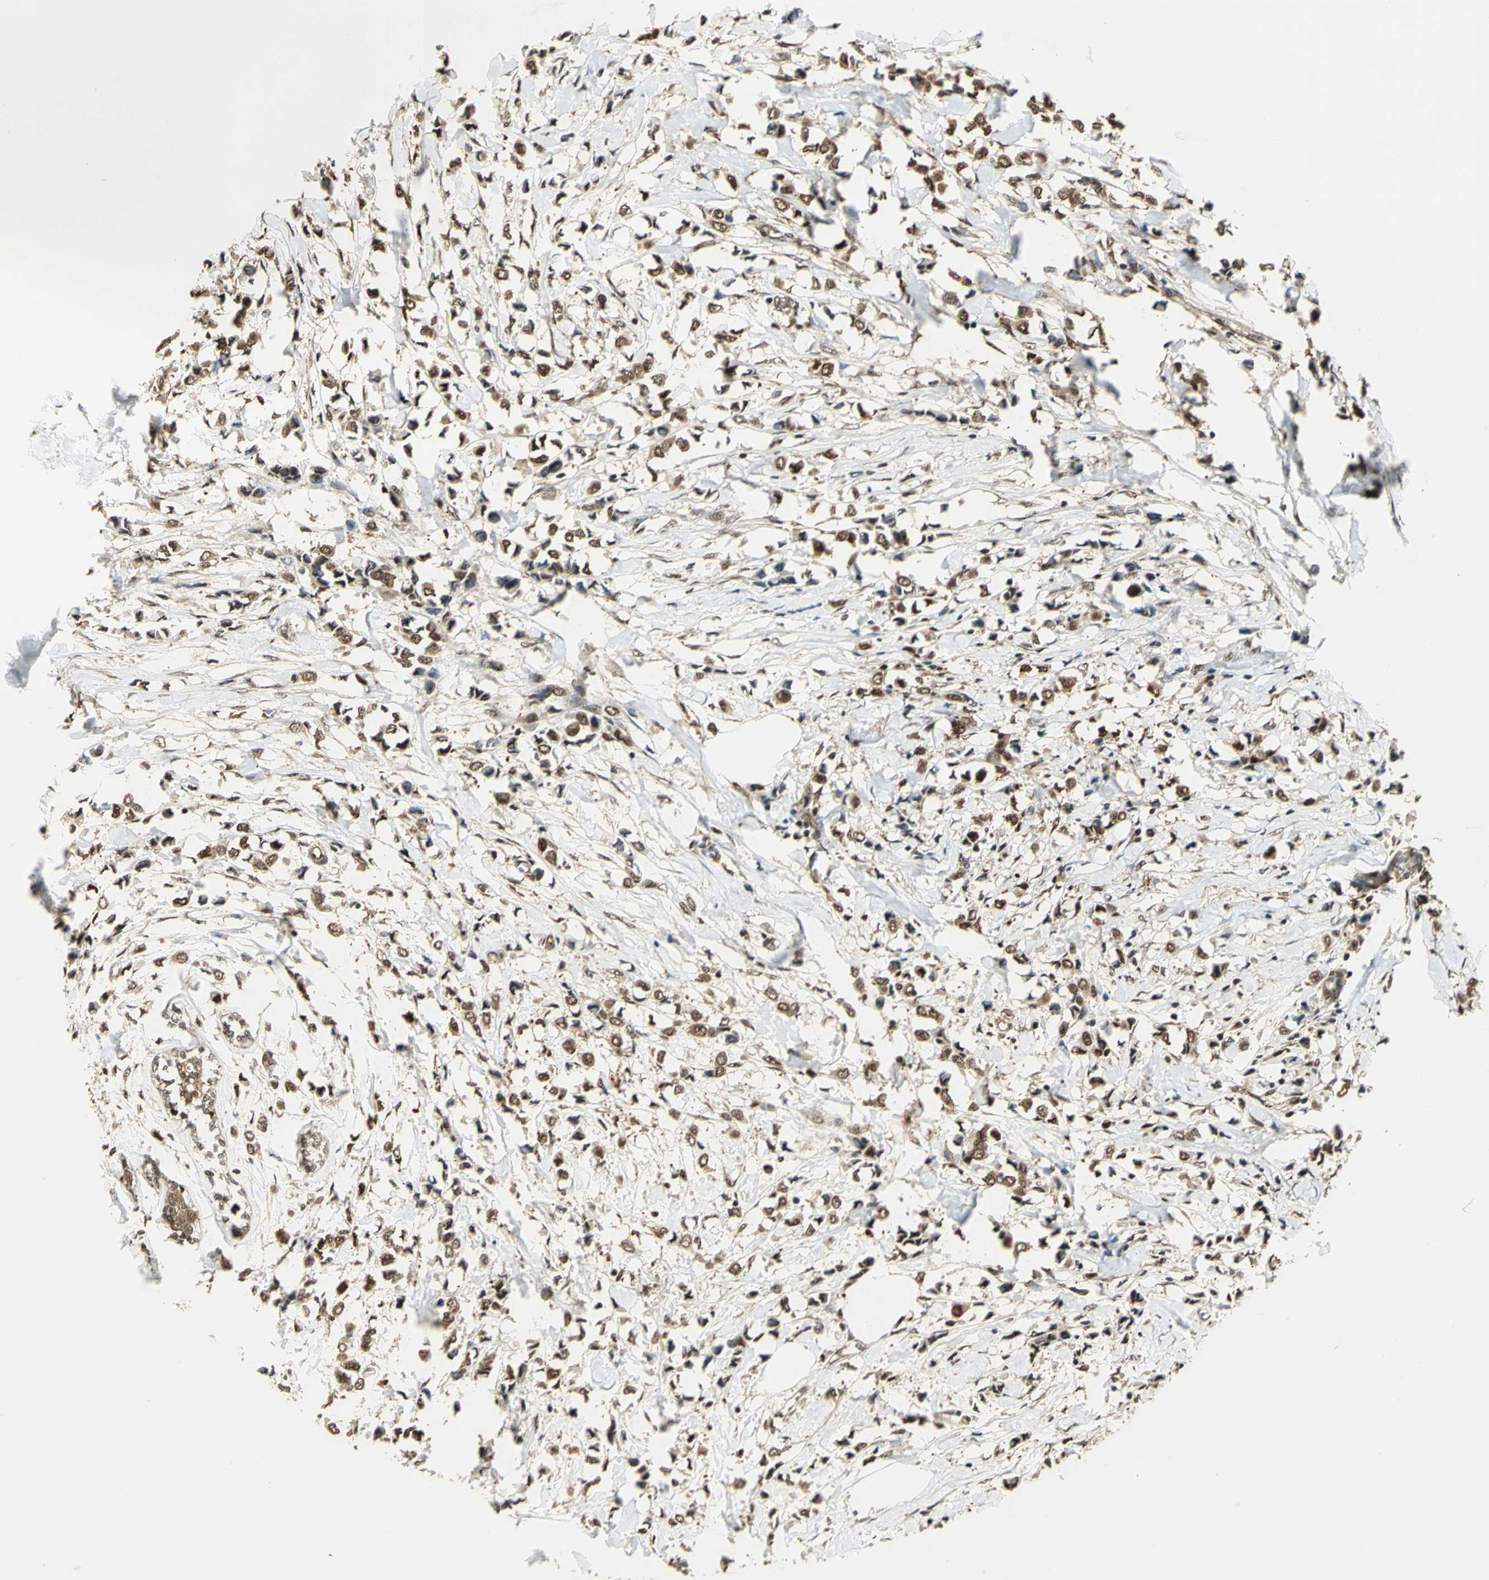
{"staining": {"intensity": "moderate", "quantity": ">75%", "location": "cytoplasmic/membranous,nuclear"}, "tissue": "breast cancer", "cell_type": "Tumor cells", "image_type": "cancer", "snomed": [{"axis": "morphology", "description": "Lobular carcinoma"}, {"axis": "topography", "description": "Breast"}], "caption": "Immunohistochemistry micrograph of neoplastic tissue: breast cancer (lobular carcinoma) stained using immunohistochemistry (IHC) demonstrates medium levels of moderate protein expression localized specifically in the cytoplasmic/membranous and nuclear of tumor cells, appearing as a cytoplasmic/membranous and nuclear brown color.", "gene": "PPP1R13L", "patient": {"sex": "female", "age": 51}}